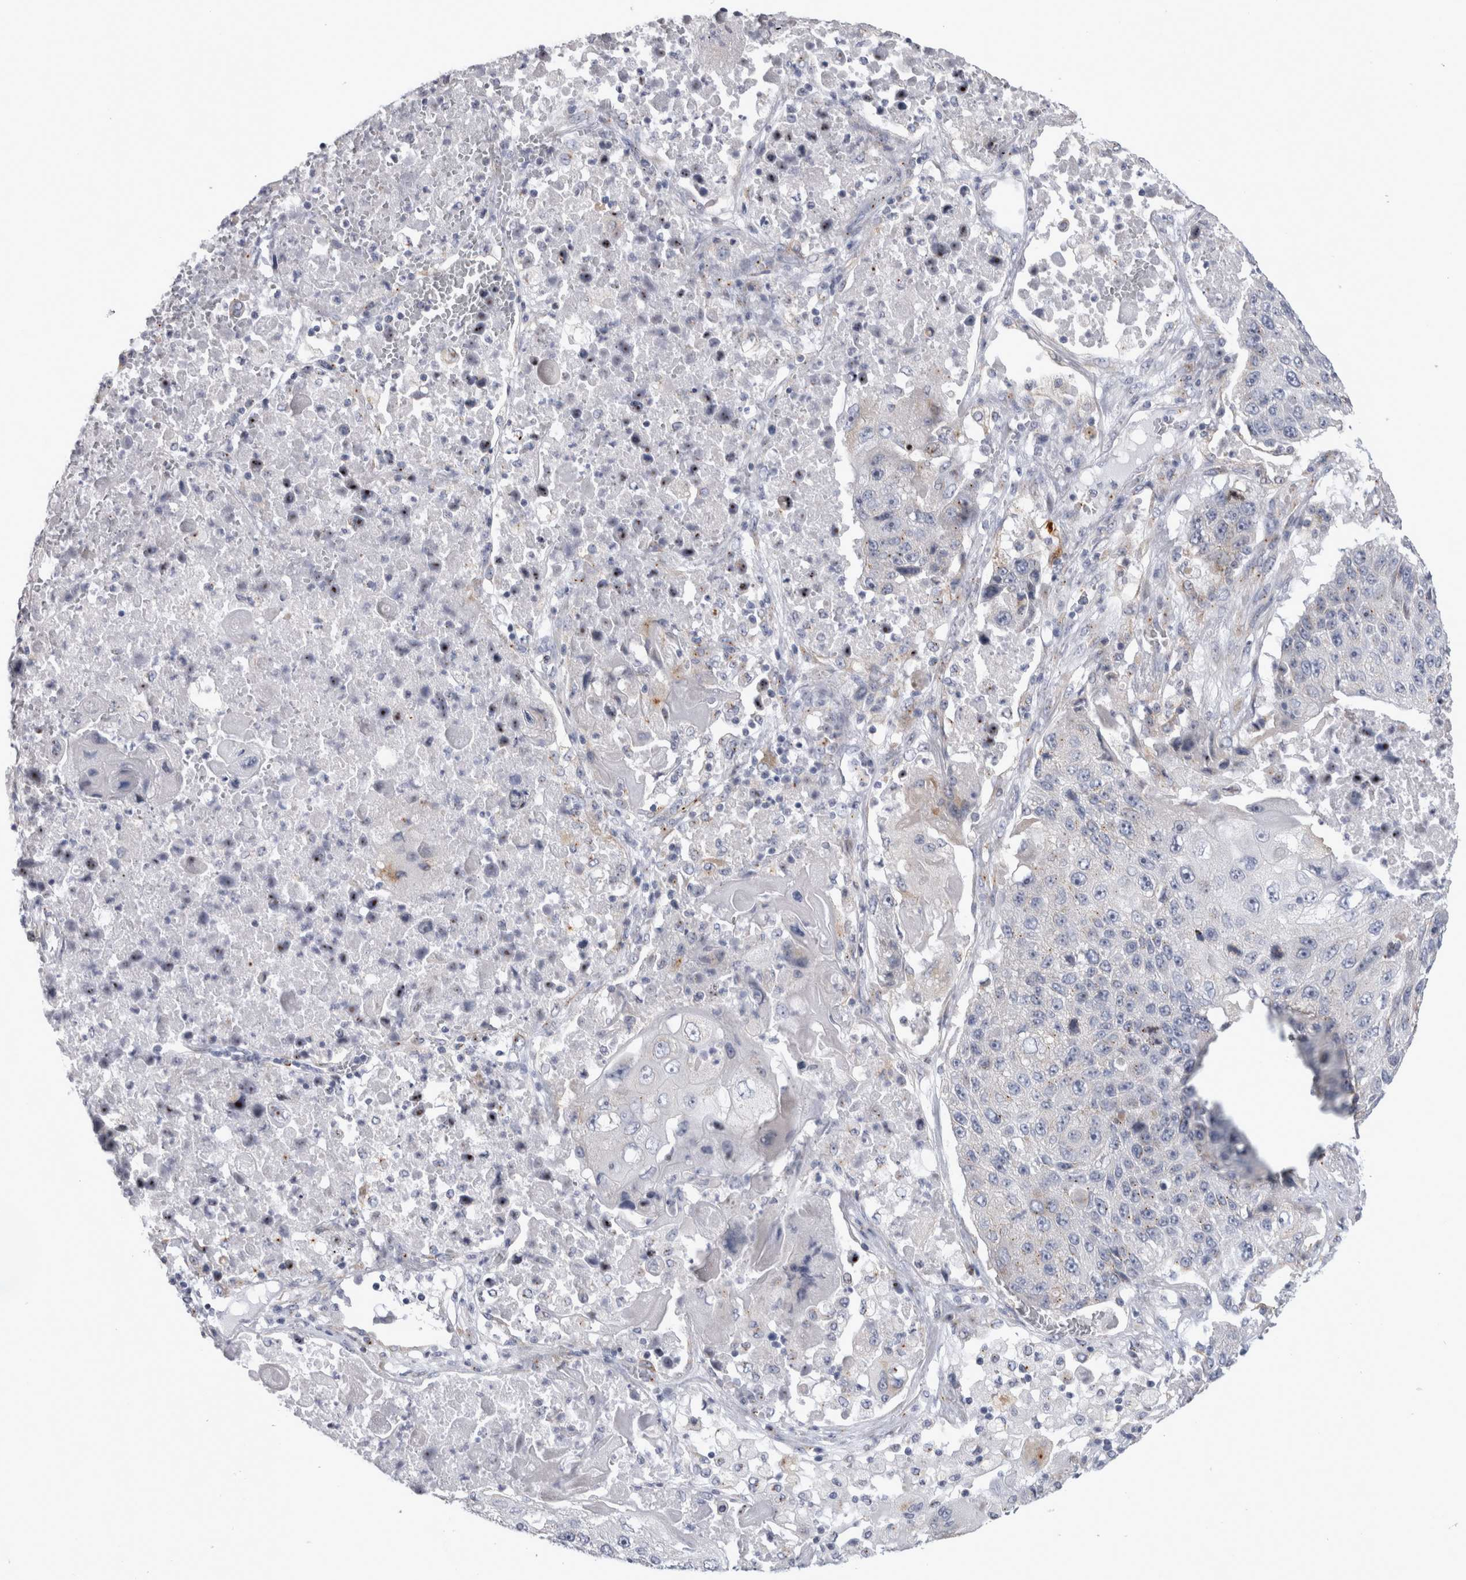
{"staining": {"intensity": "negative", "quantity": "none", "location": "none"}, "tissue": "lung cancer", "cell_type": "Tumor cells", "image_type": "cancer", "snomed": [{"axis": "morphology", "description": "Squamous cell carcinoma, NOS"}, {"axis": "topography", "description": "Lung"}], "caption": "Human squamous cell carcinoma (lung) stained for a protein using immunohistochemistry (IHC) reveals no positivity in tumor cells.", "gene": "AKAP9", "patient": {"sex": "male", "age": 61}}